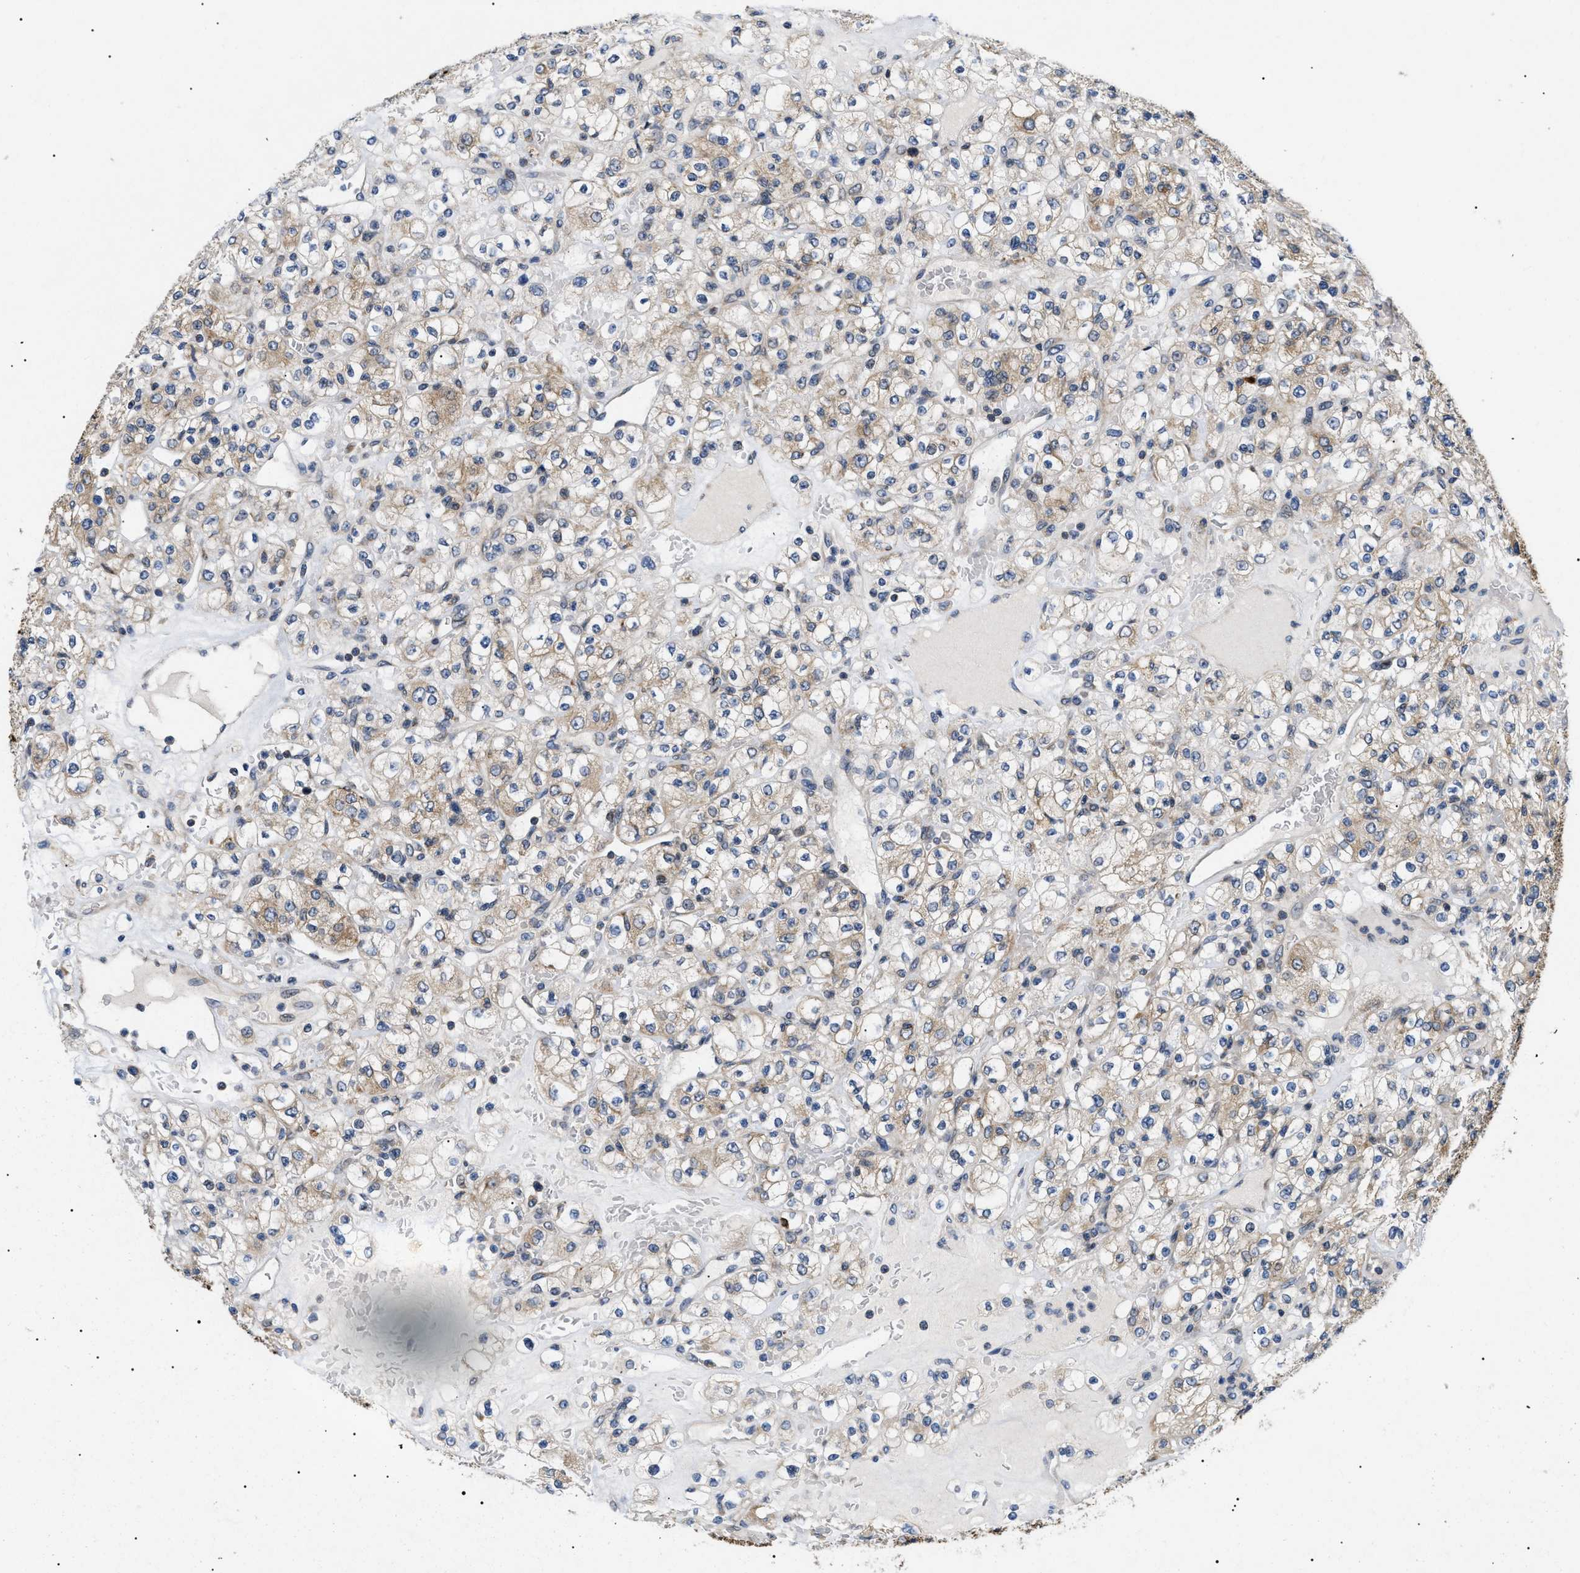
{"staining": {"intensity": "weak", "quantity": "25%-75%", "location": "cytoplasmic/membranous"}, "tissue": "renal cancer", "cell_type": "Tumor cells", "image_type": "cancer", "snomed": [{"axis": "morphology", "description": "Normal tissue, NOS"}, {"axis": "morphology", "description": "Adenocarcinoma, NOS"}, {"axis": "topography", "description": "Kidney"}], "caption": "An image showing weak cytoplasmic/membranous staining in approximately 25%-75% of tumor cells in renal adenocarcinoma, as visualized by brown immunohistochemical staining.", "gene": "DERL1", "patient": {"sex": "female", "age": 72}}